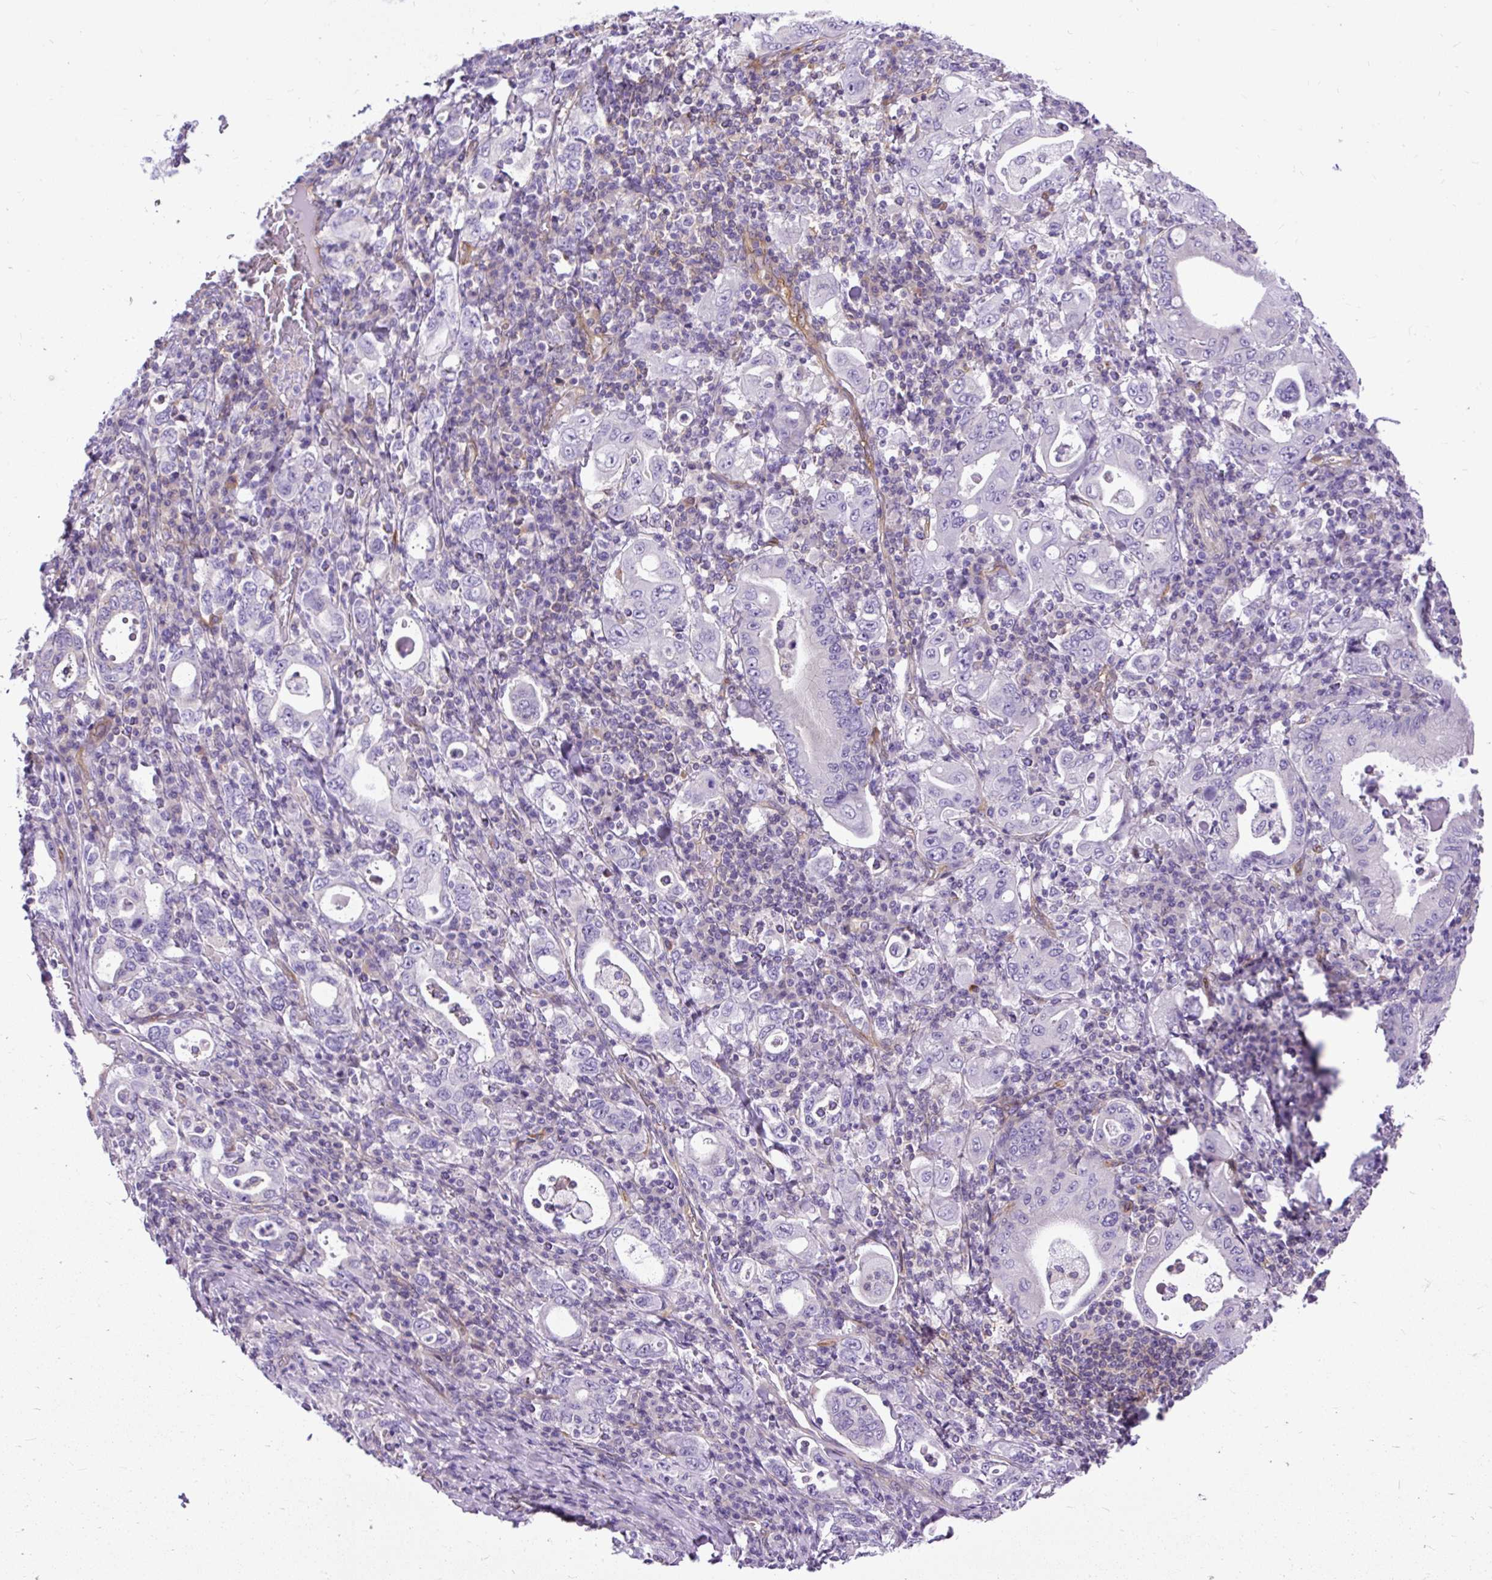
{"staining": {"intensity": "negative", "quantity": "none", "location": "none"}, "tissue": "stomach cancer", "cell_type": "Tumor cells", "image_type": "cancer", "snomed": [{"axis": "morphology", "description": "Normal tissue, NOS"}, {"axis": "morphology", "description": "Adenocarcinoma, NOS"}, {"axis": "topography", "description": "Esophagus"}, {"axis": "topography", "description": "Stomach, upper"}, {"axis": "topography", "description": "Peripheral nerve tissue"}], "caption": "Immunohistochemical staining of human stomach cancer (adenocarcinoma) displays no significant staining in tumor cells. (DAB (3,3'-diaminobenzidine) IHC visualized using brightfield microscopy, high magnification).", "gene": "MAP1S", "patient": {"sex": "male", "age": 62}}